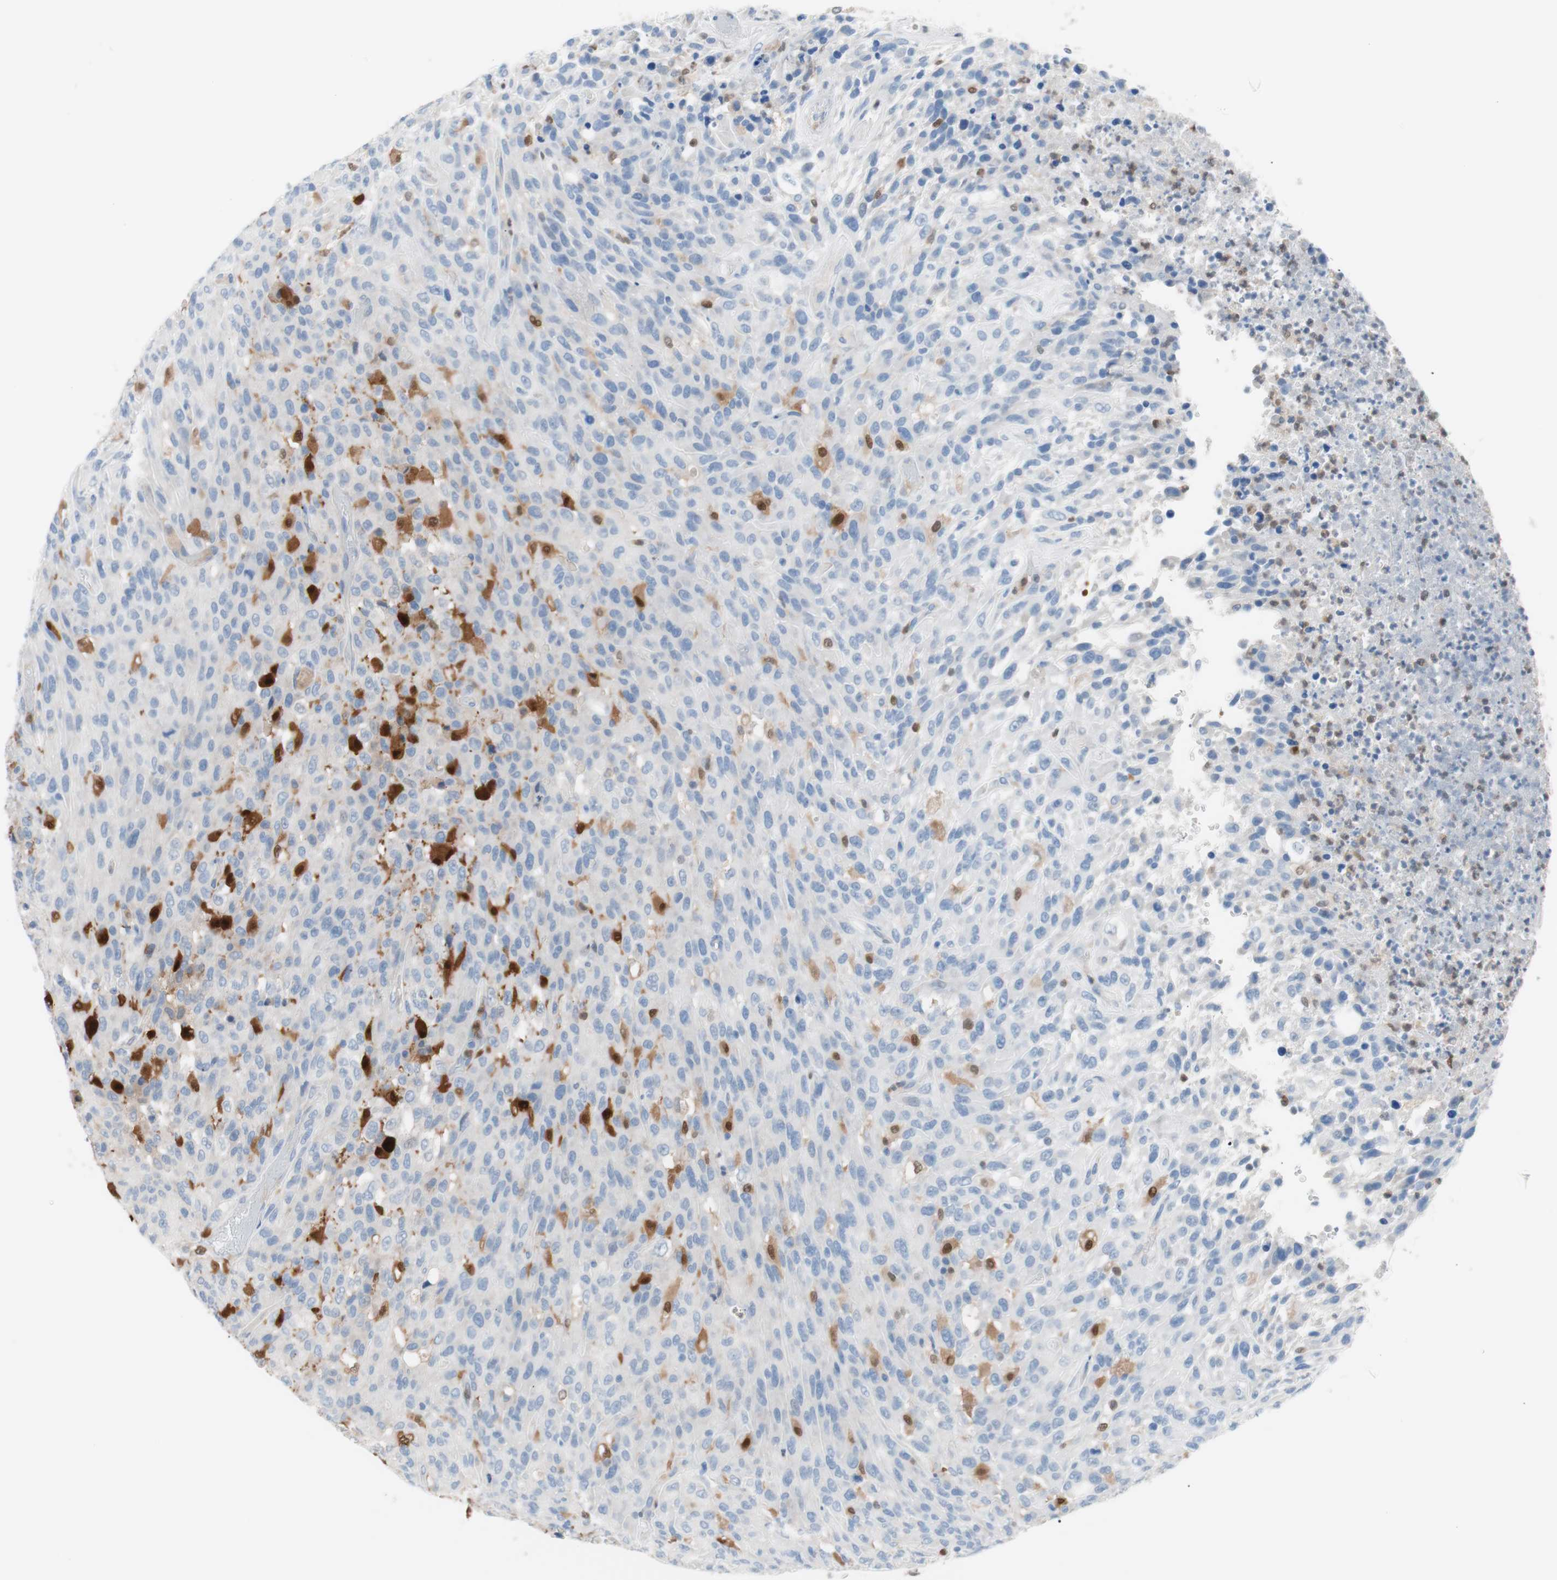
{"staining": {"intensity": "moderate", "quantity": "25%-75%", "location": "cytoplasmic/membranous,nuclear"}, "tissue": "urothelial cancer", "cell_type": "Tumor cells", "image_type": "cancer", "snomed": [{"axis": "morphology", "description": "Urothelial carcinoma, High grade"}, {"axis": "topography", "description": "Urinary bladder"}], "caption": "Moderate cytoplasmic/membranous and nuclear positivity is present in approximately 25%-75% of tumor cells in urothelial cancer. Nuclei are stained in blue.", "gene": "IL18", "patient": {"sex": "male", "age": 66}}